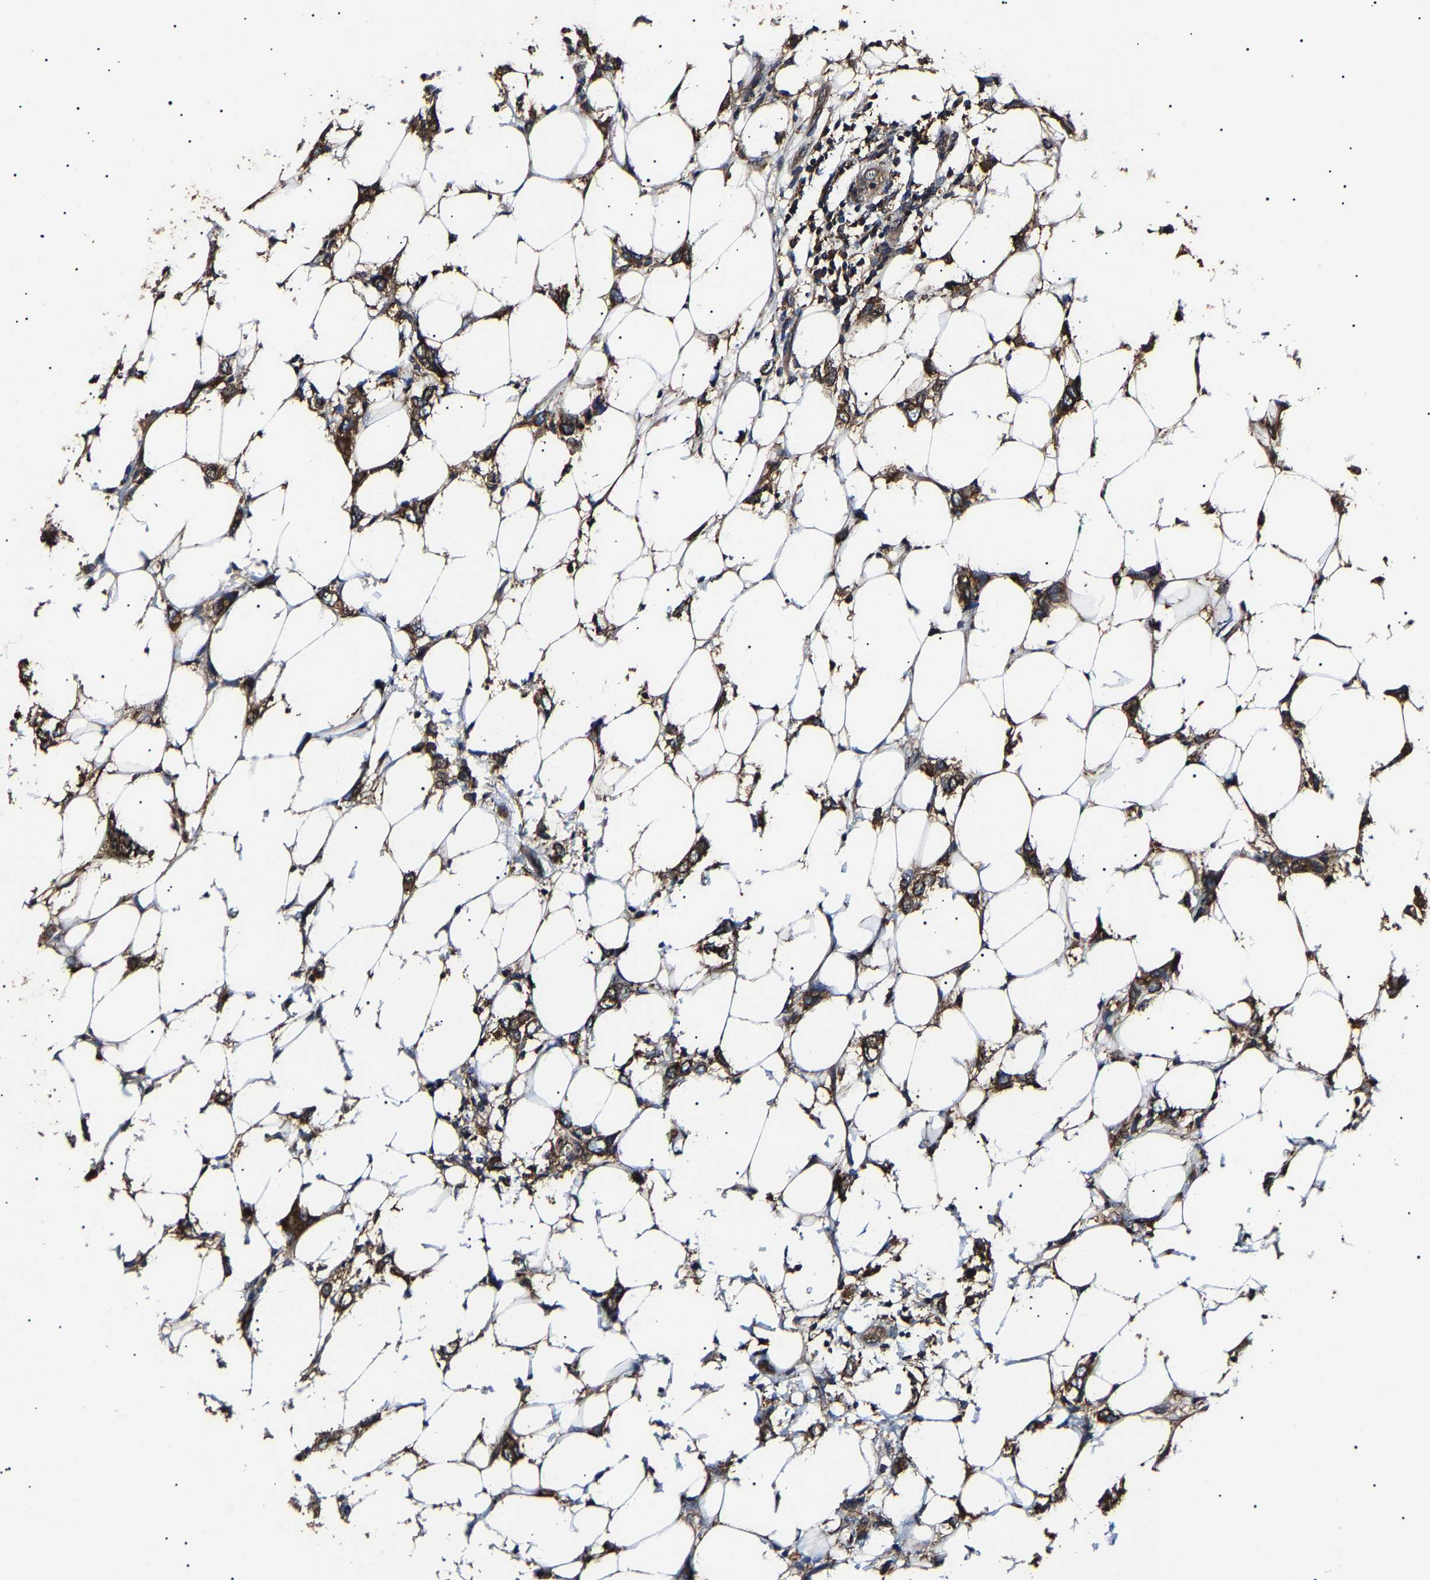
{"staining": {"intensity": "moderate", "quantity": ">75%", "location": "cytoplasmic/membranous"}, "tissue": "breast cancer", "cell_type": "Tumor cells", "image_type": "cancer", "snomed": [{"axis": "morphology", "description": "Normal tissue, NOS"}, {"axis": "morphology", "description": "Lobular carcinoma"}, {"axis": "topography", "description": "Breast"}], "caption": "A histopathology image showing moderate cytoplasmic/membranous positivity in about >75% of tumor cells in breast cancer, as visualized by brown immunohistochemical staining.", "gene": "CCT8", "patient": {"sex": "female", "age": 47}}